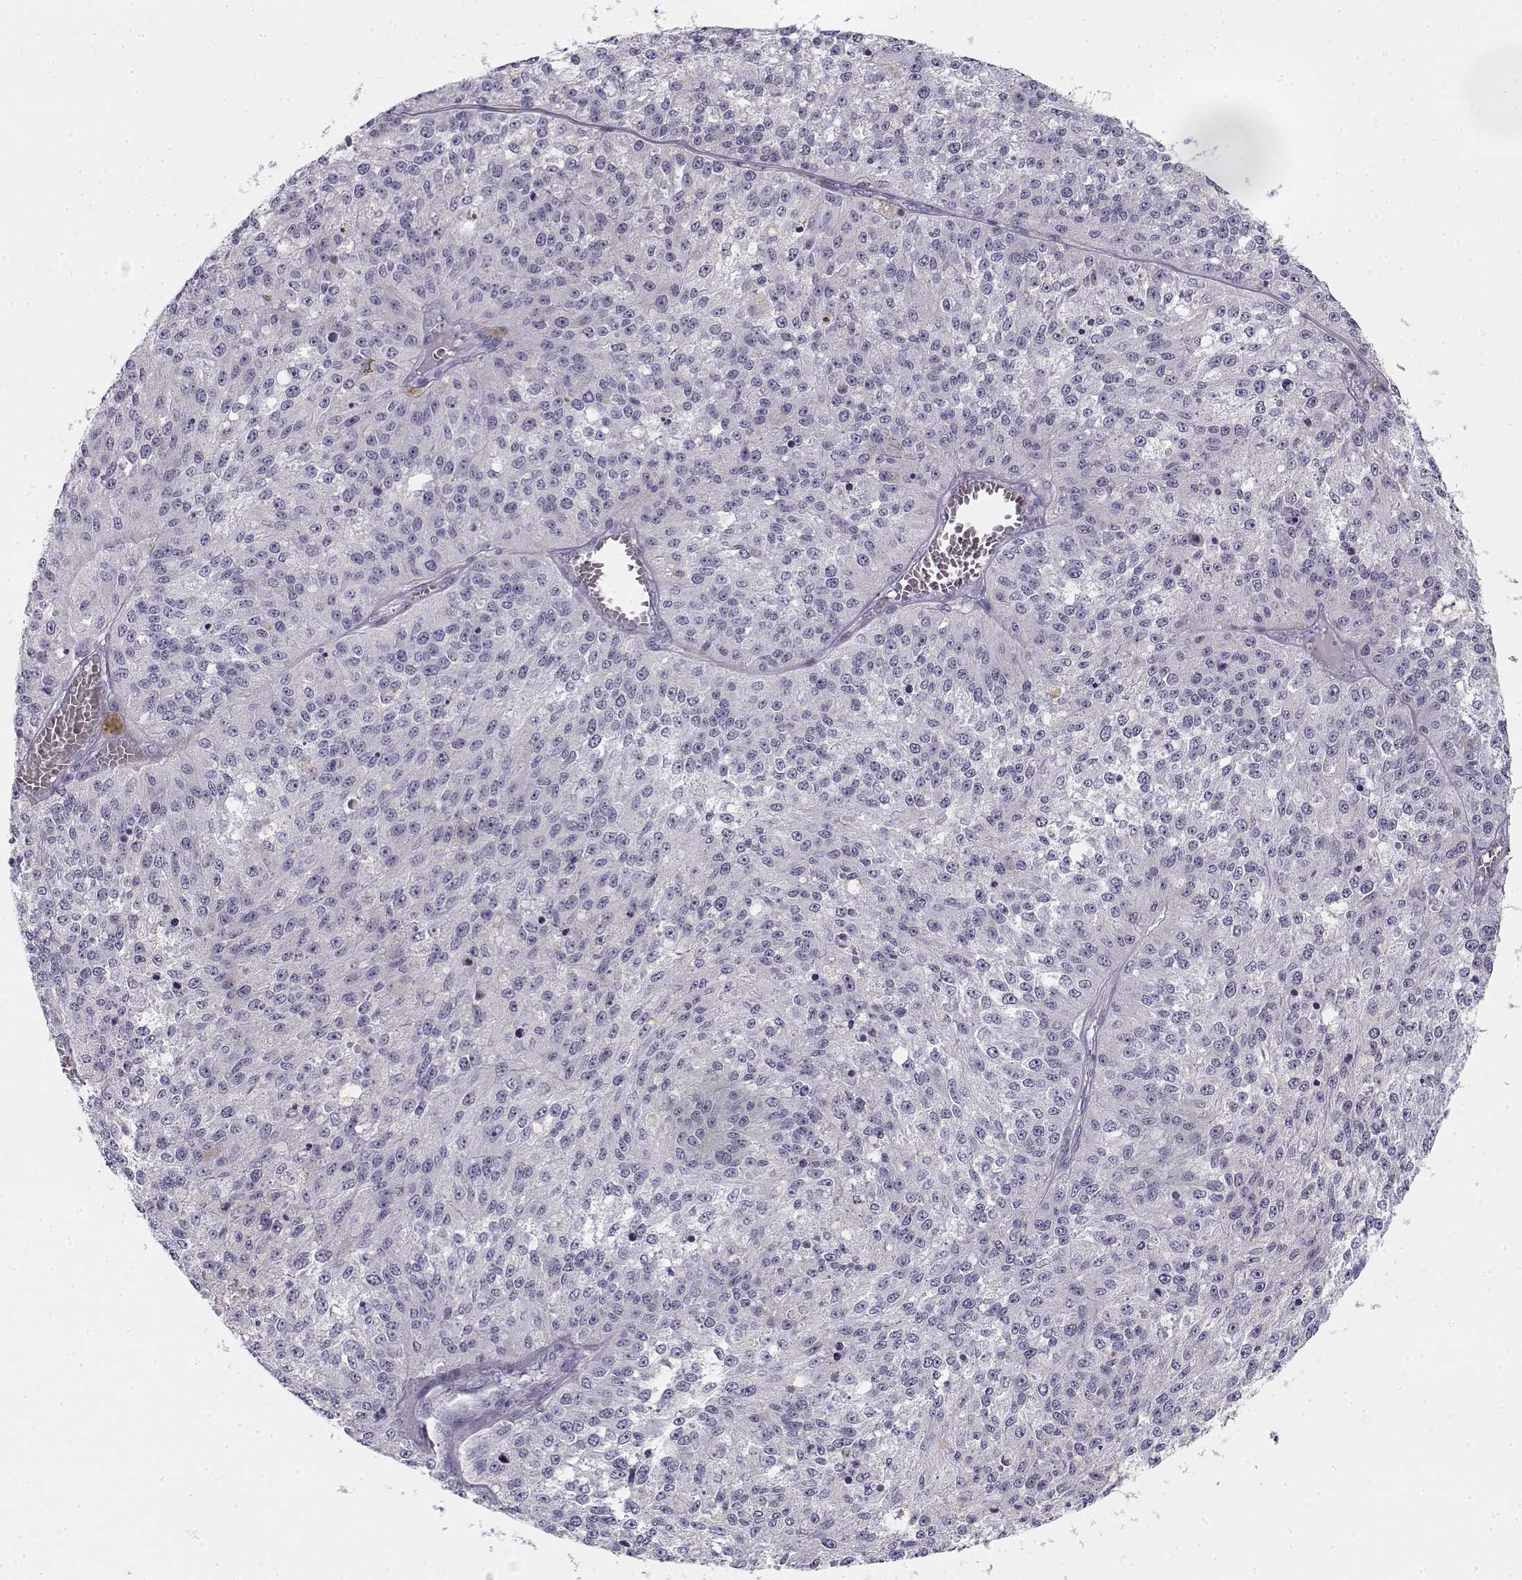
{"staining": {"intensity": "negative", "quantity": "none", "location": "none"}, "tissue": "melanoma", "cell_type": "Tumor cells", "image_type": "cancer", "snomed": [{"axis": "morphology", "description": "Malignant melanoma, Metastatic site"}, {"axis": "topography", "description": "Lymph node"}], "caption": "Immunohistochemical staining of human melanoma exhibits no significant staining in tumor cells.", "gene": "CREB3L3", "patient": {"sex": "female", "age": 64}}